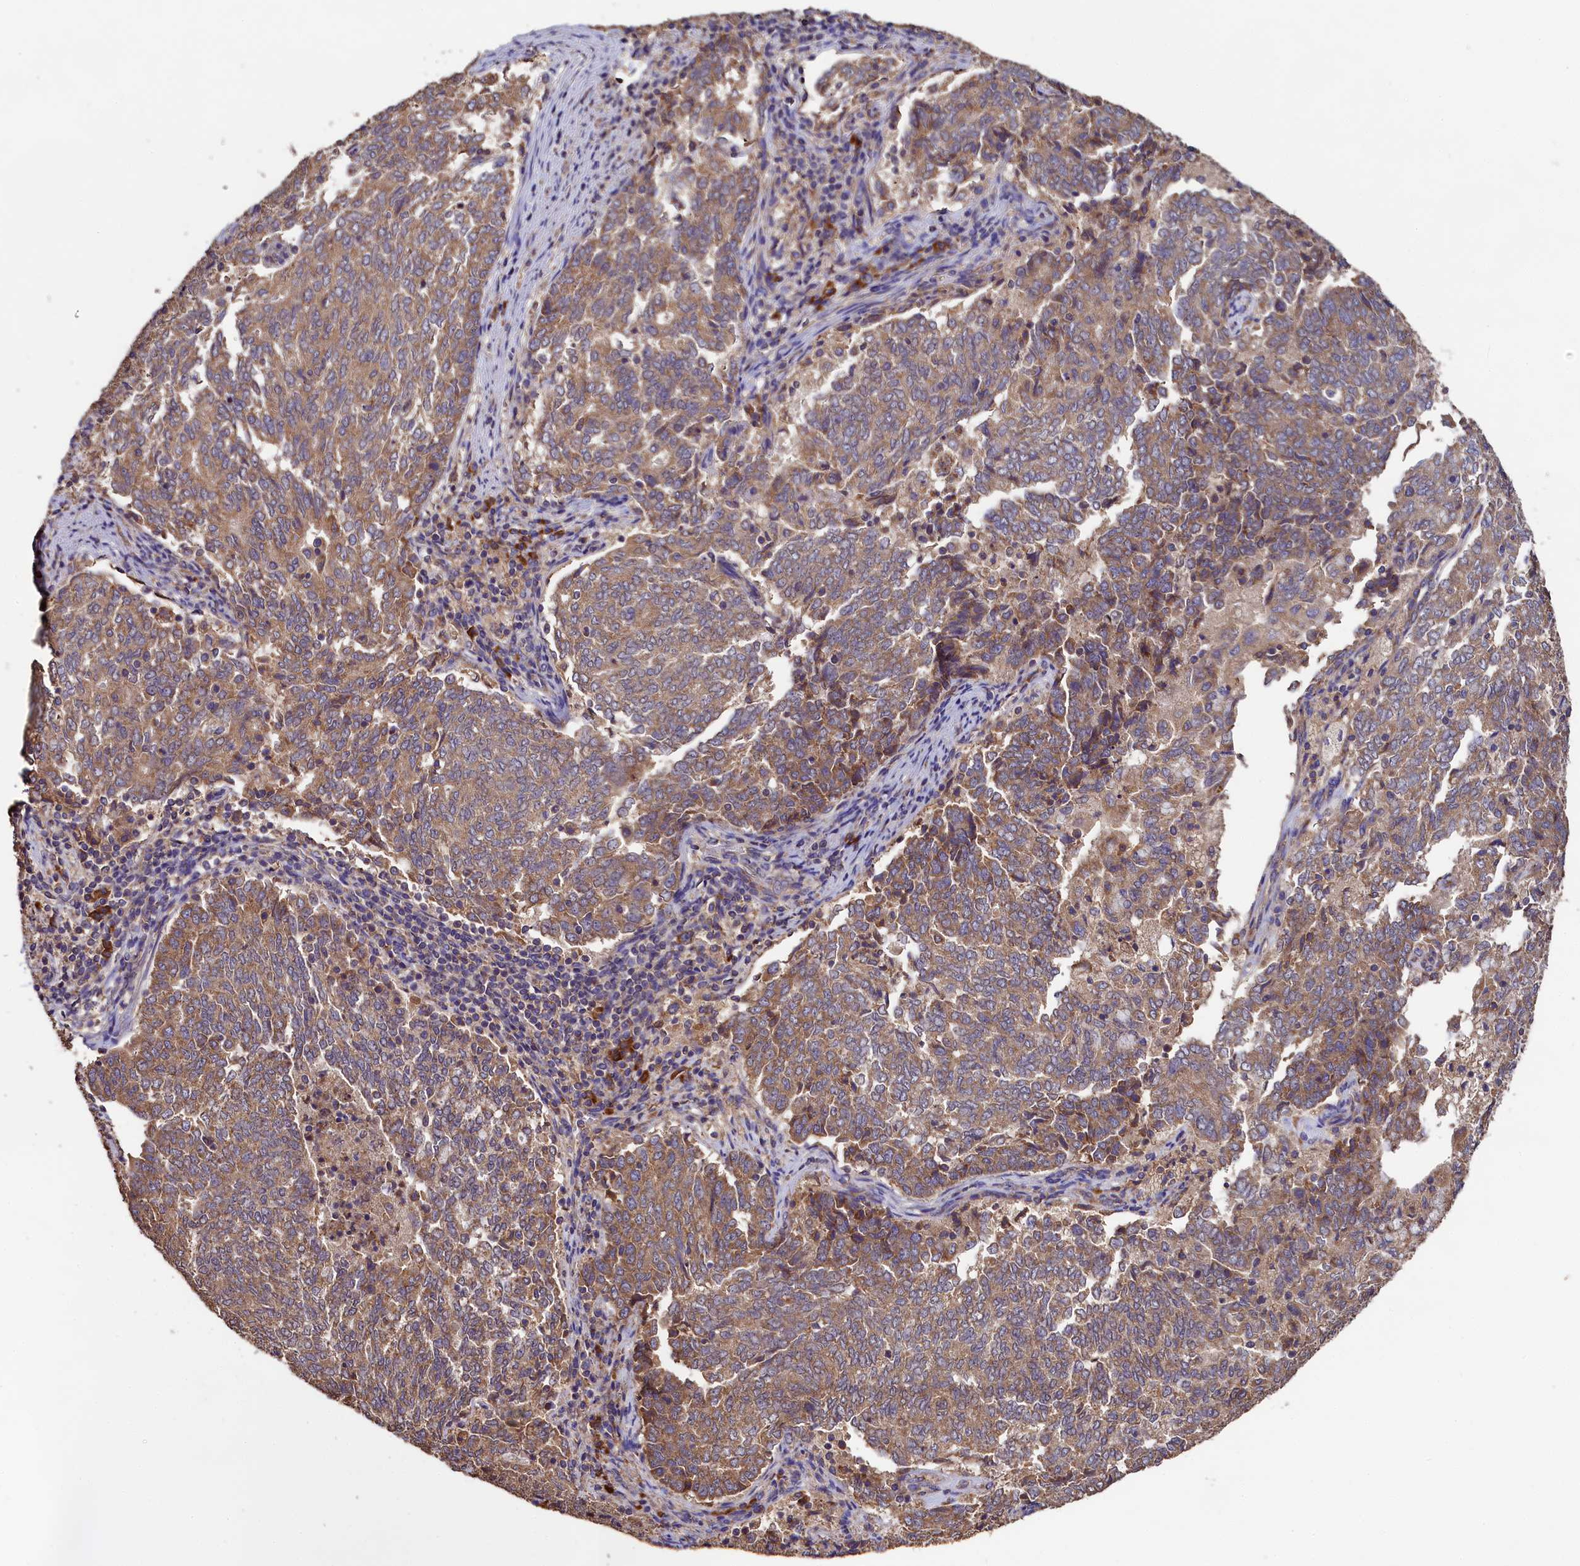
{"staining": {"intensity": "moderate", "quantity": ">75%", "location": "cytoplasmic/membranous"}, "tissue": "endometrial cancer", "cell_type": "Tumor cells", "image_type": "cancer", "snomed": [{"axis": "morphology", "description": "Adenocarcinoma, NOS"}, {"axis": "topography", "description": "Endometrium"}], "caption": "A brown stain labels moderate cytoplasmic/membranous positivity of a protein in endometrial cancer tumor cells.", "gene": "ENKD1", "patient": {"sex": "female", "age": 80}}